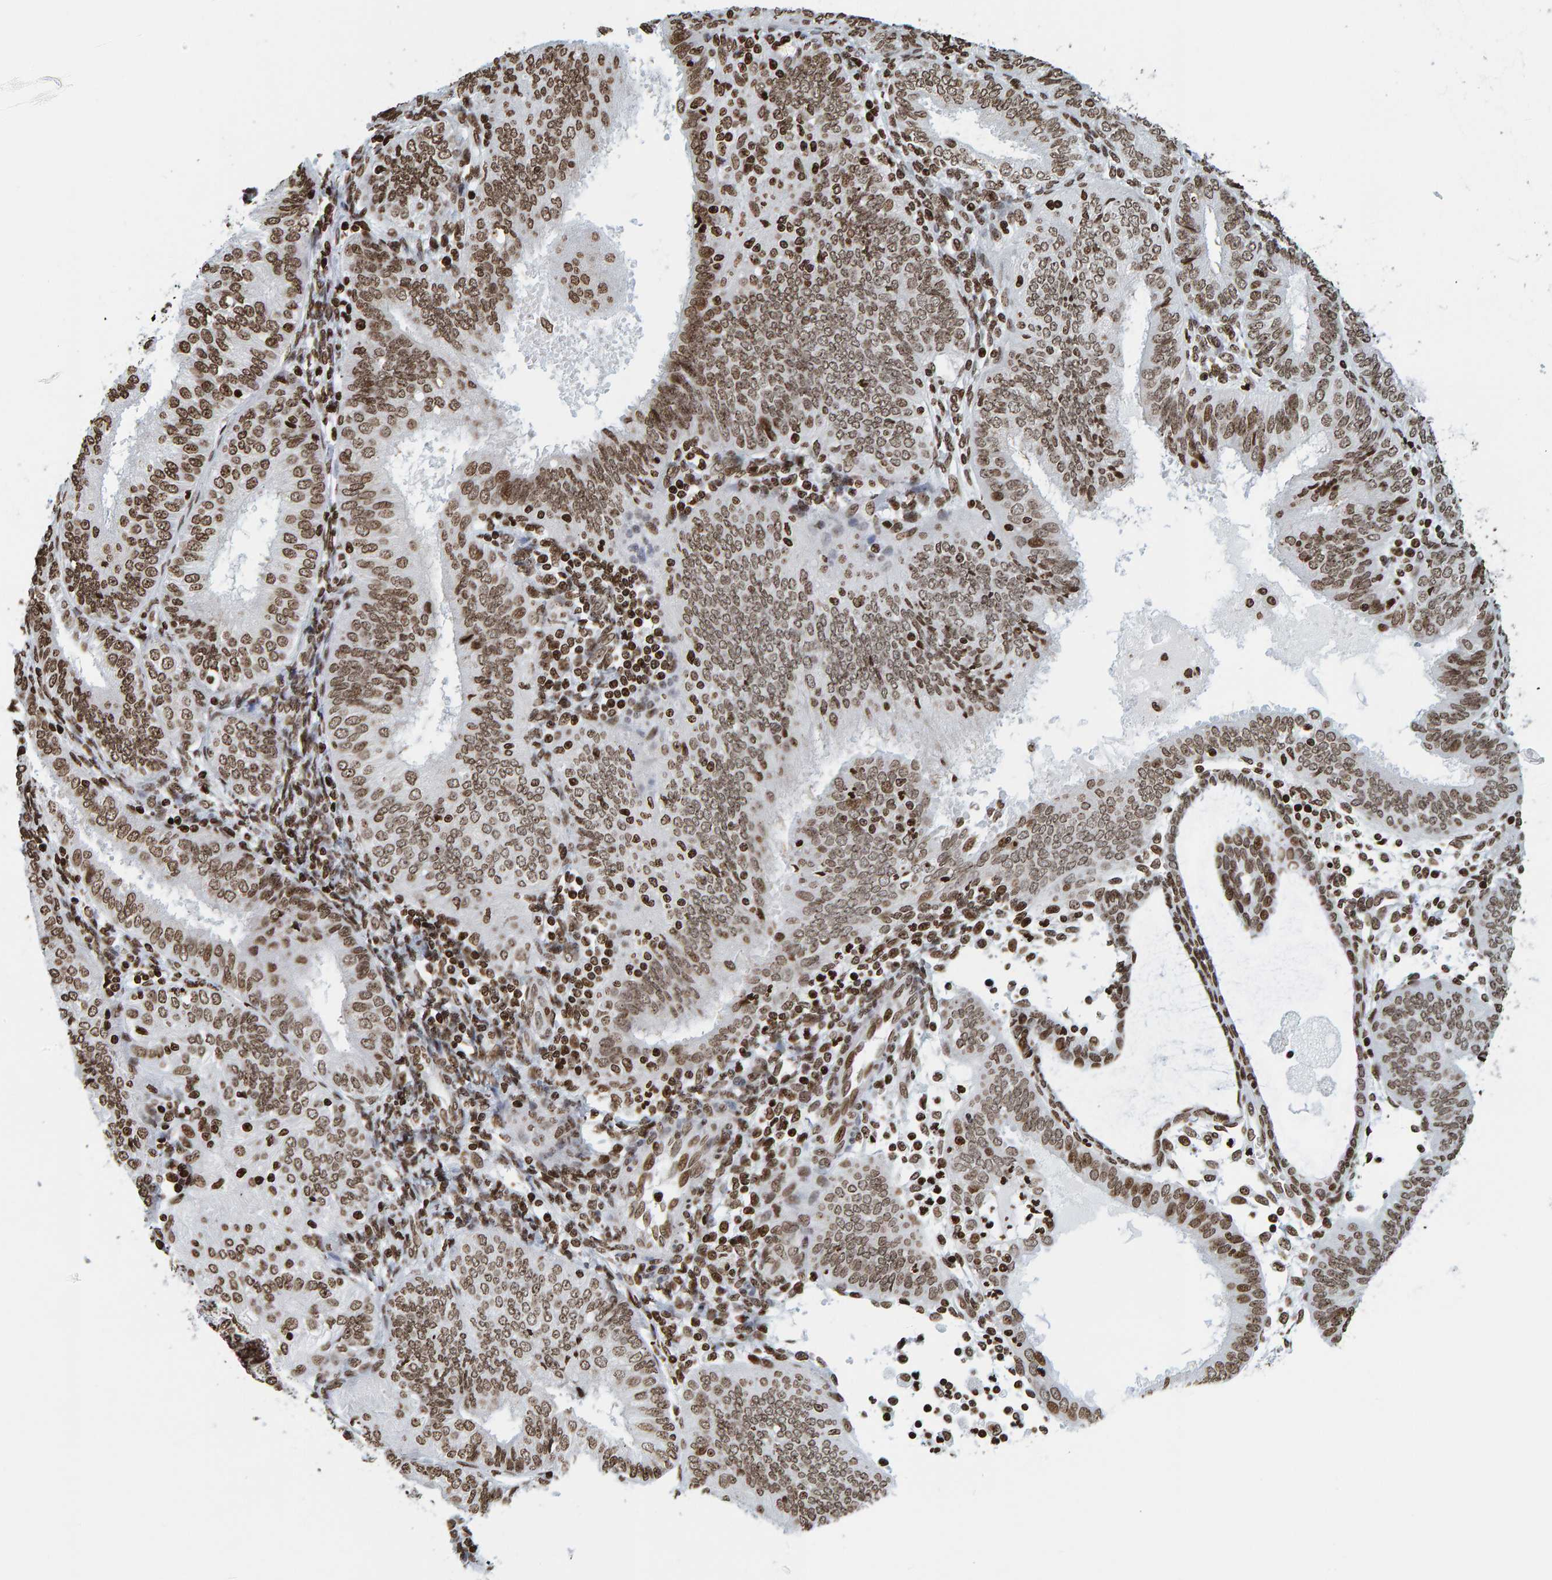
{"staining": {"intensity": "moderate", "quantity": ">75%", "location": "nuclear"}, "tissue": "endometrial cancer", "cell_type": "Tumor cells", "image_type": "cancer", "snomed": [{"axis": "morphology", "description": "Adenocarcinoma, NOS"}, {"axis": "topography", "description": "Endometrium"}], "caption": "The photomicrograph shows immunohistochemical staining of endometrial adenocarcinoma. There is moderate nuclear staining is seen in about >75% of tumor cells.", "gene": "BRF2", "patient": {"sex": "female", "age": 58}}